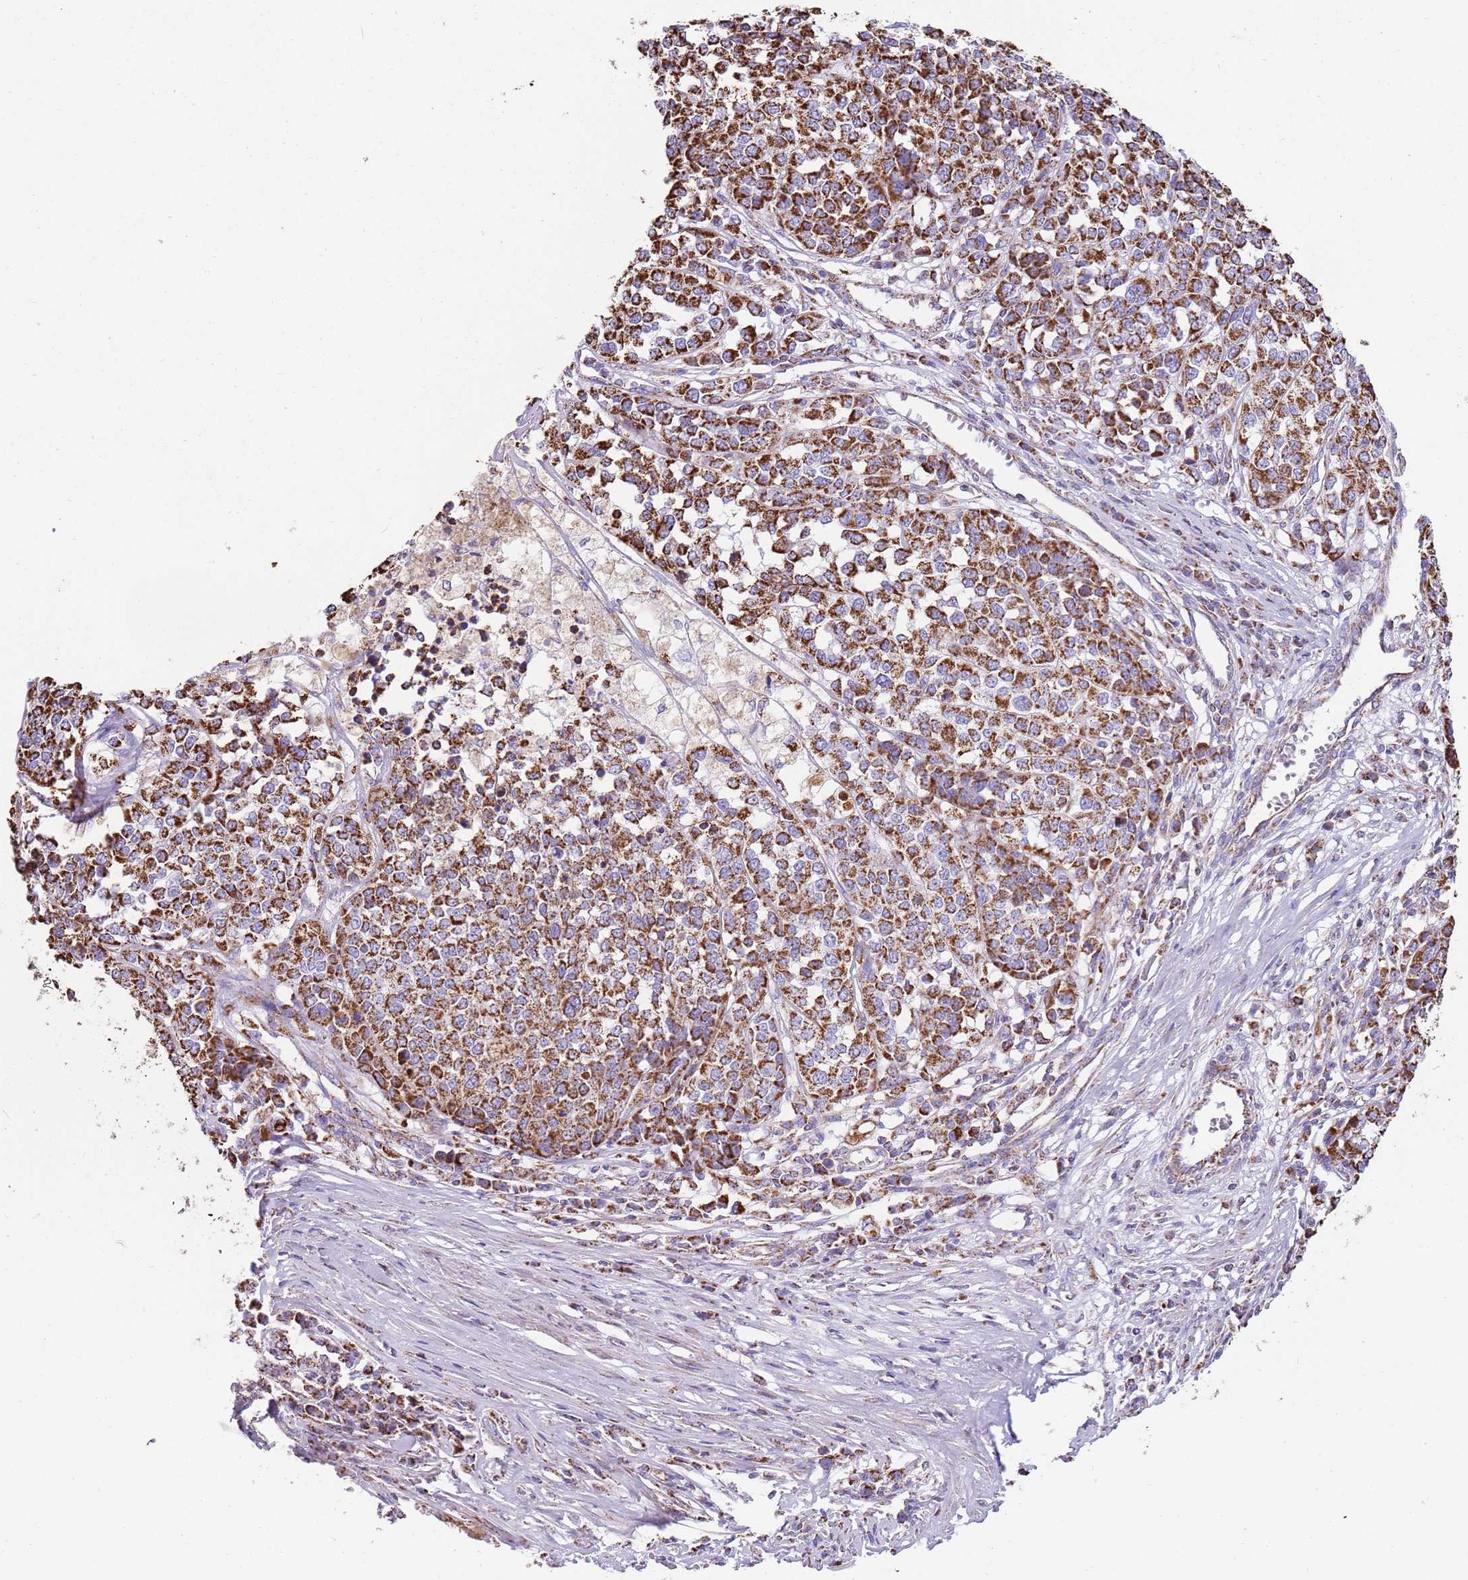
{"staining": {"intensity": "strong", "quantity": ">75%", "location": "cytoplasmic/membranous"}, "tissue": "melanoma", "cell_type": "Tumor cells", "image_type": "cancer", "snomed": [{"axis": "morphology", "description": "Malignant melanoma, Metastatic site"}, {"axis": "topography", "description": "Lymph node"}], "caption": "A photomicrograph of human malignant melanoma (metastatic site) stained for a protein shows strong cytoplasmic/membranous brown staining in tumor cells.", "gene": "TTLL1", "patient": {"sex": "male", "age": 44}}